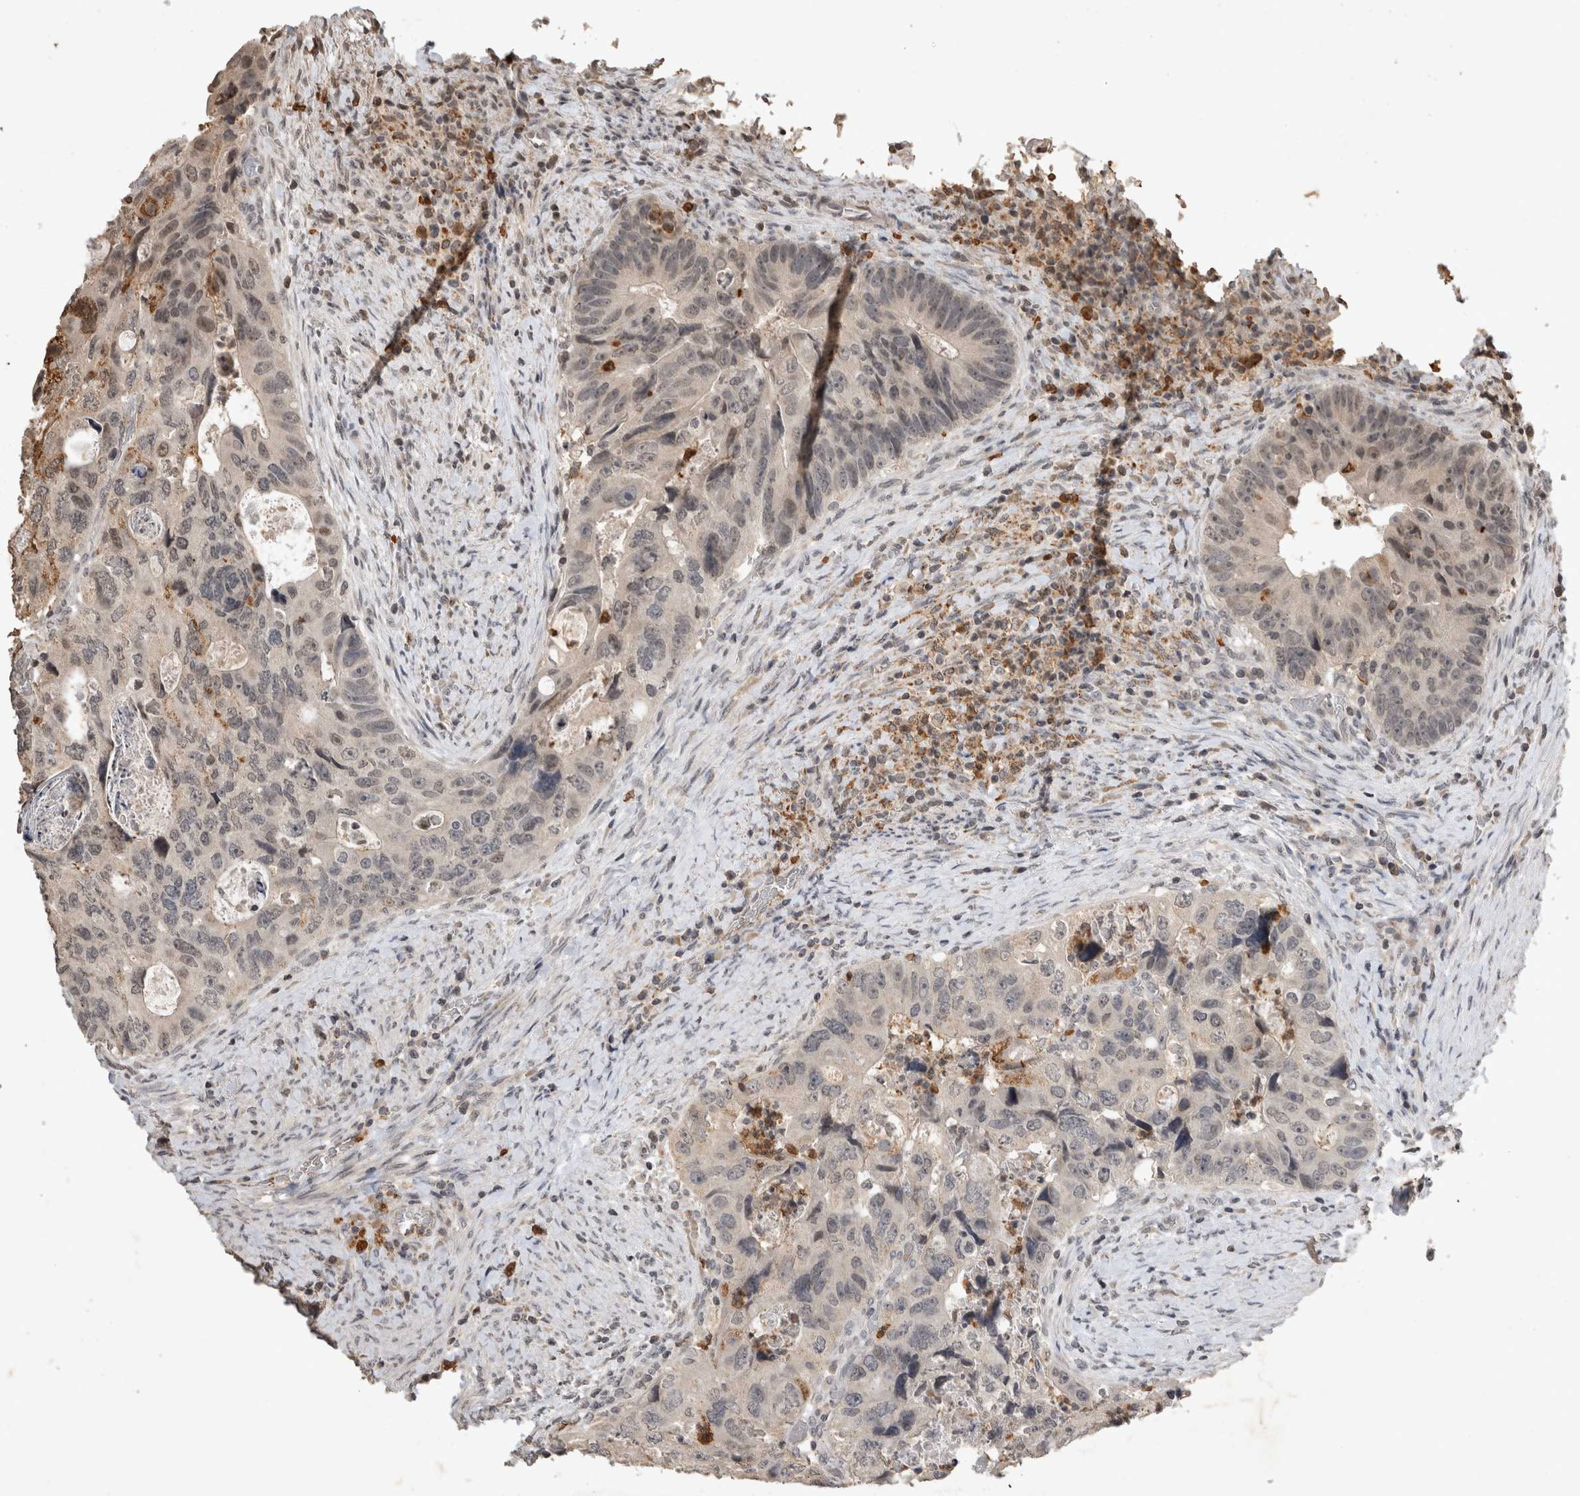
{"staining": {"intensity": "negative", "quantity": "none", "location": "none"}, "tissue": "colorectal cancer", "cell_type": "Tumor cells", "image_type": "cancer", "snomed": [{"axis": "morphology", "description": "Adenocarcinoma, NOS"}, {"axis": "topography", "description": "Rectum"}], "caption": "Immunohistochemistry (IHC) micrograph of colorectal adenocarcinoma stained for a protein (brown), which displays no positivity in tumor cells.", "gene": "HRK", "patient": {"sex": "male", "age": 59}}